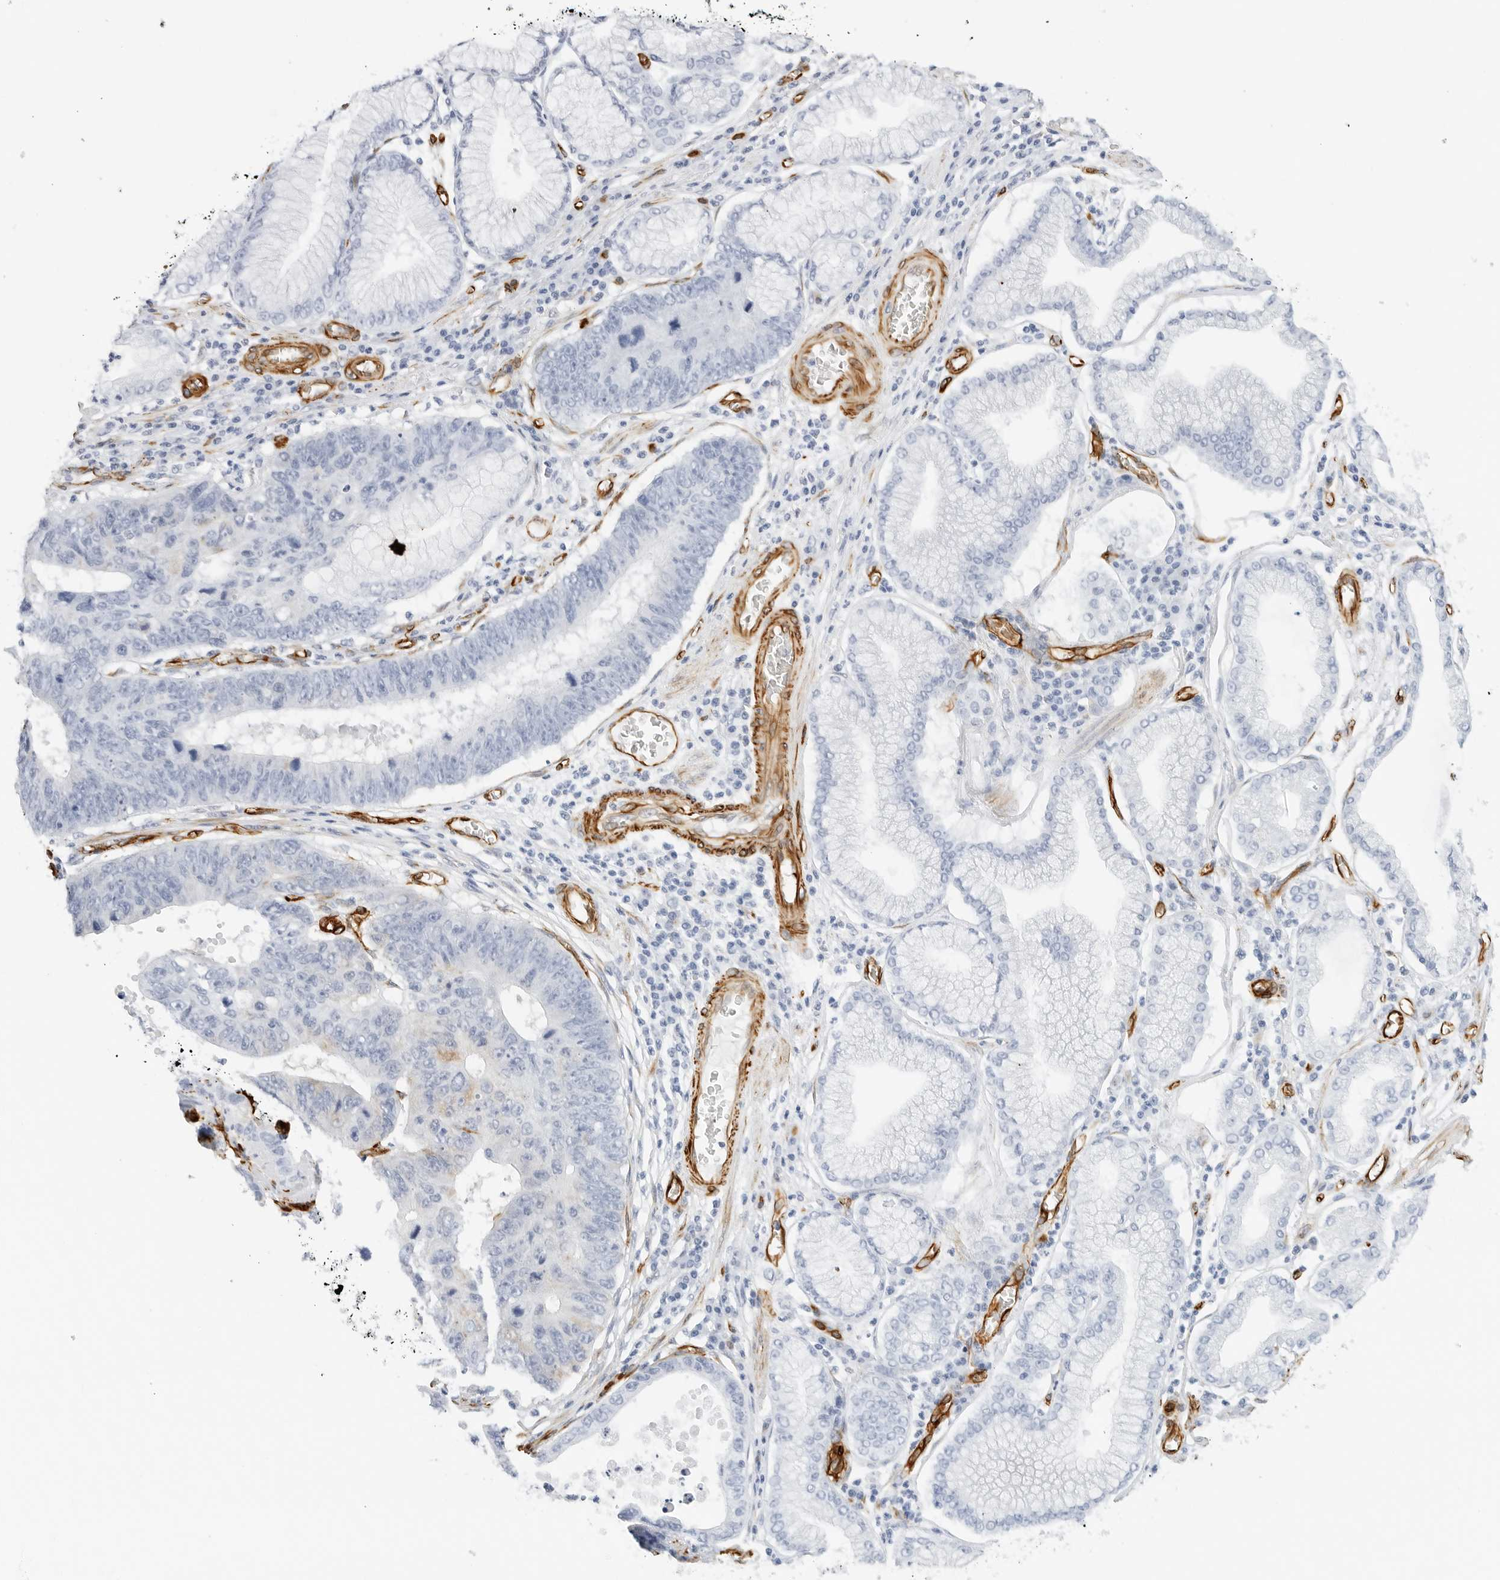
{"staining": {"intensity": "negative", "quantity": "none", "location": "none"}, "tissue": "stomach cancer", "cell_type": "Tumor cells", "image_type": "cancer", "snomed": [{"axis": "morphology", "description": "Adenocarcinoma, NOS"}, {"axis": "topography", "description": "Stomach"}], "caption": "Tumor cells show no significant staining in stomach cancer (adenocarcinoma).", "gene": "NES", "patient": {"sex": "male", "age": 59}}